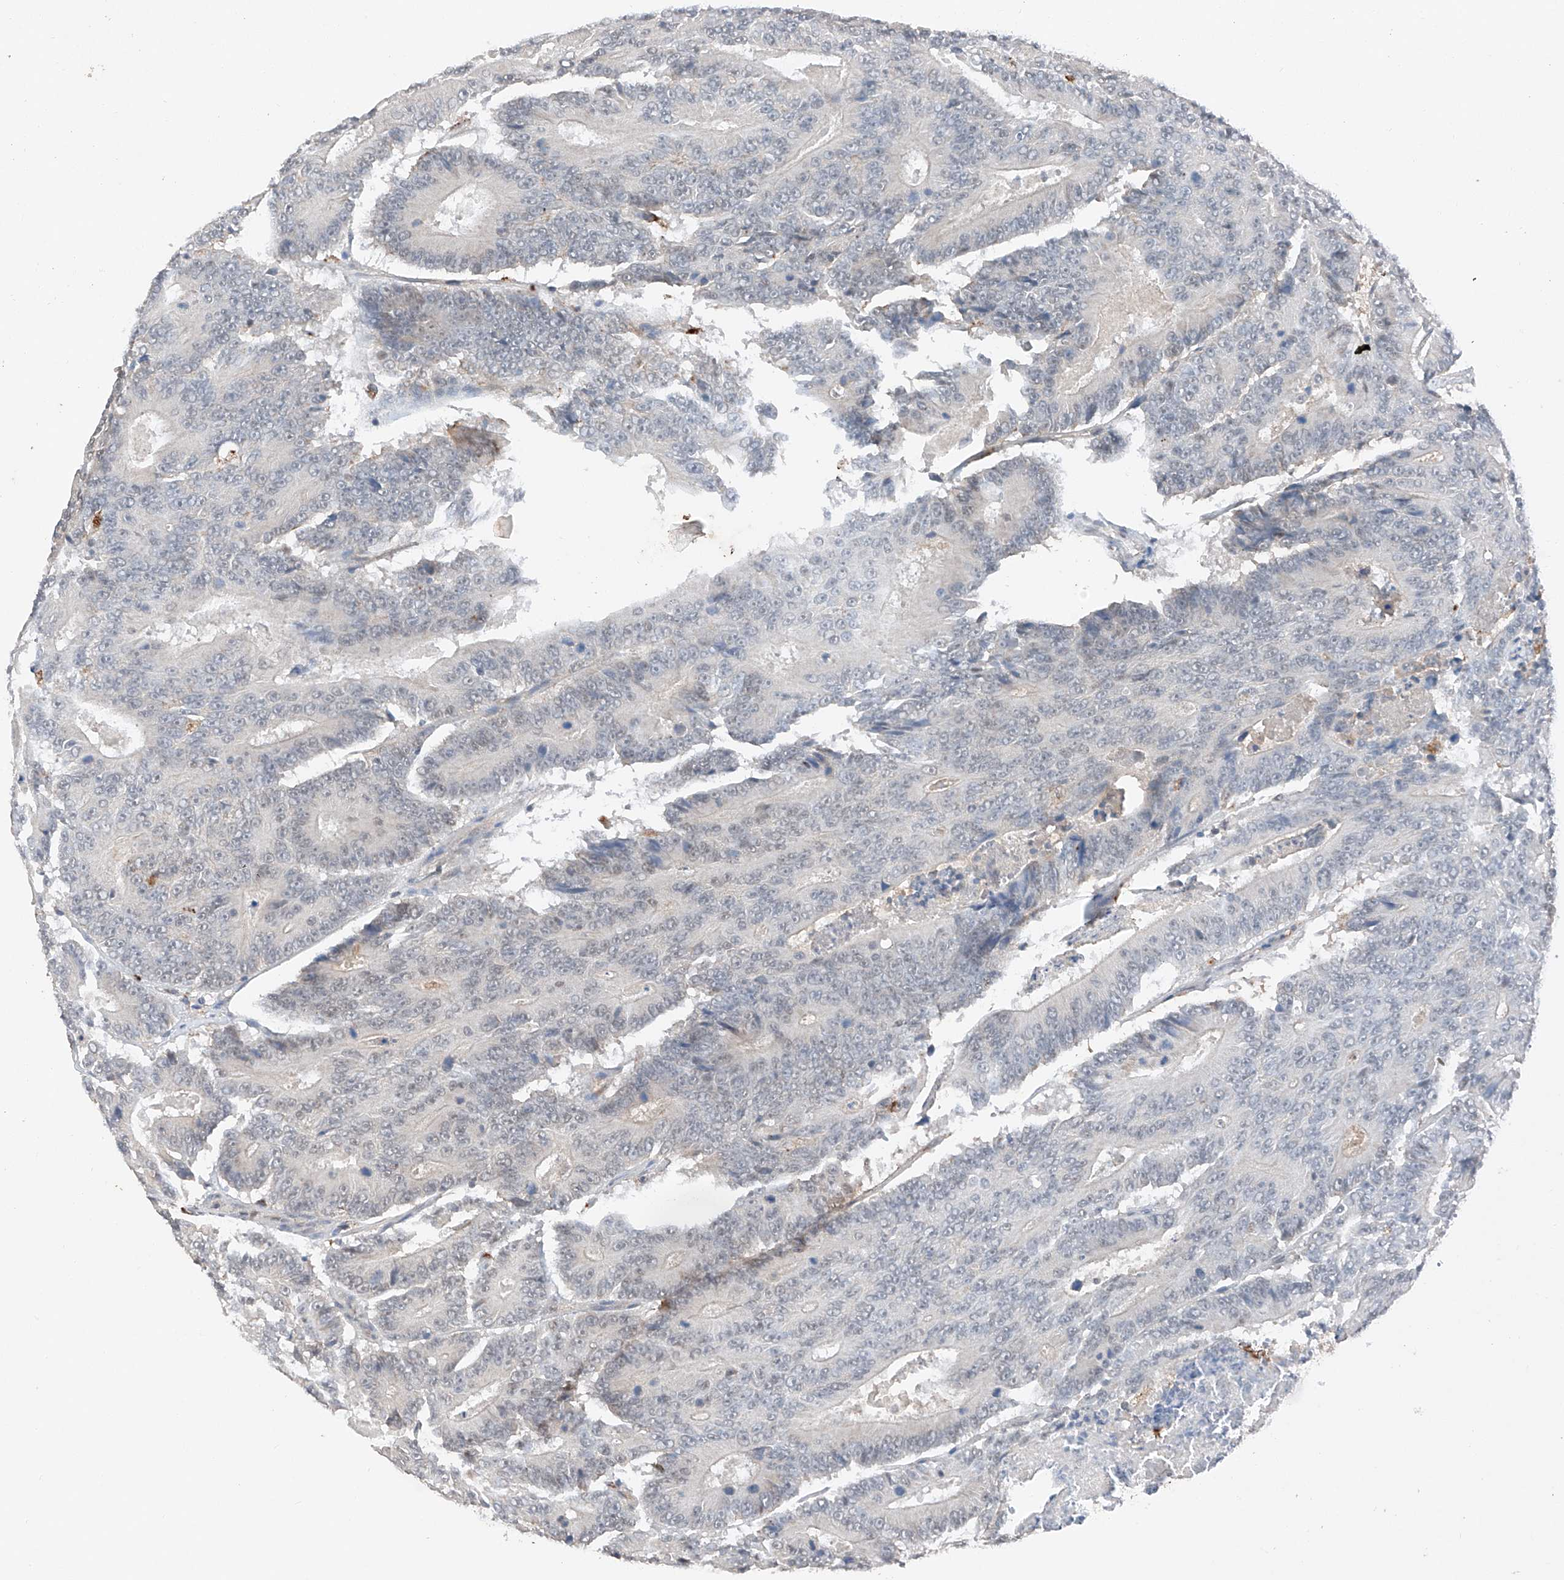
{"staining": {"intensity": "negative", "quantity": "none", "location": "none"}, "tissue": "colorectal cancer", "cell_type": "Tumor cells", "image_type": "cancer", "snomed": [{"axis": "morphology", "description": "Adenocarcinoma, NOS"}, {"axis": "topography", "description": "Colon"}], "caption": "IHC micrograph of neoplastic tissue: human colorectal adenocarcinoma stained with DAB (3,3'-diaminobenzidine) displays no significant protein positivity in tumor cells.", "gene": "TBX4", "patient": {"sex": "male", "age": 83}}